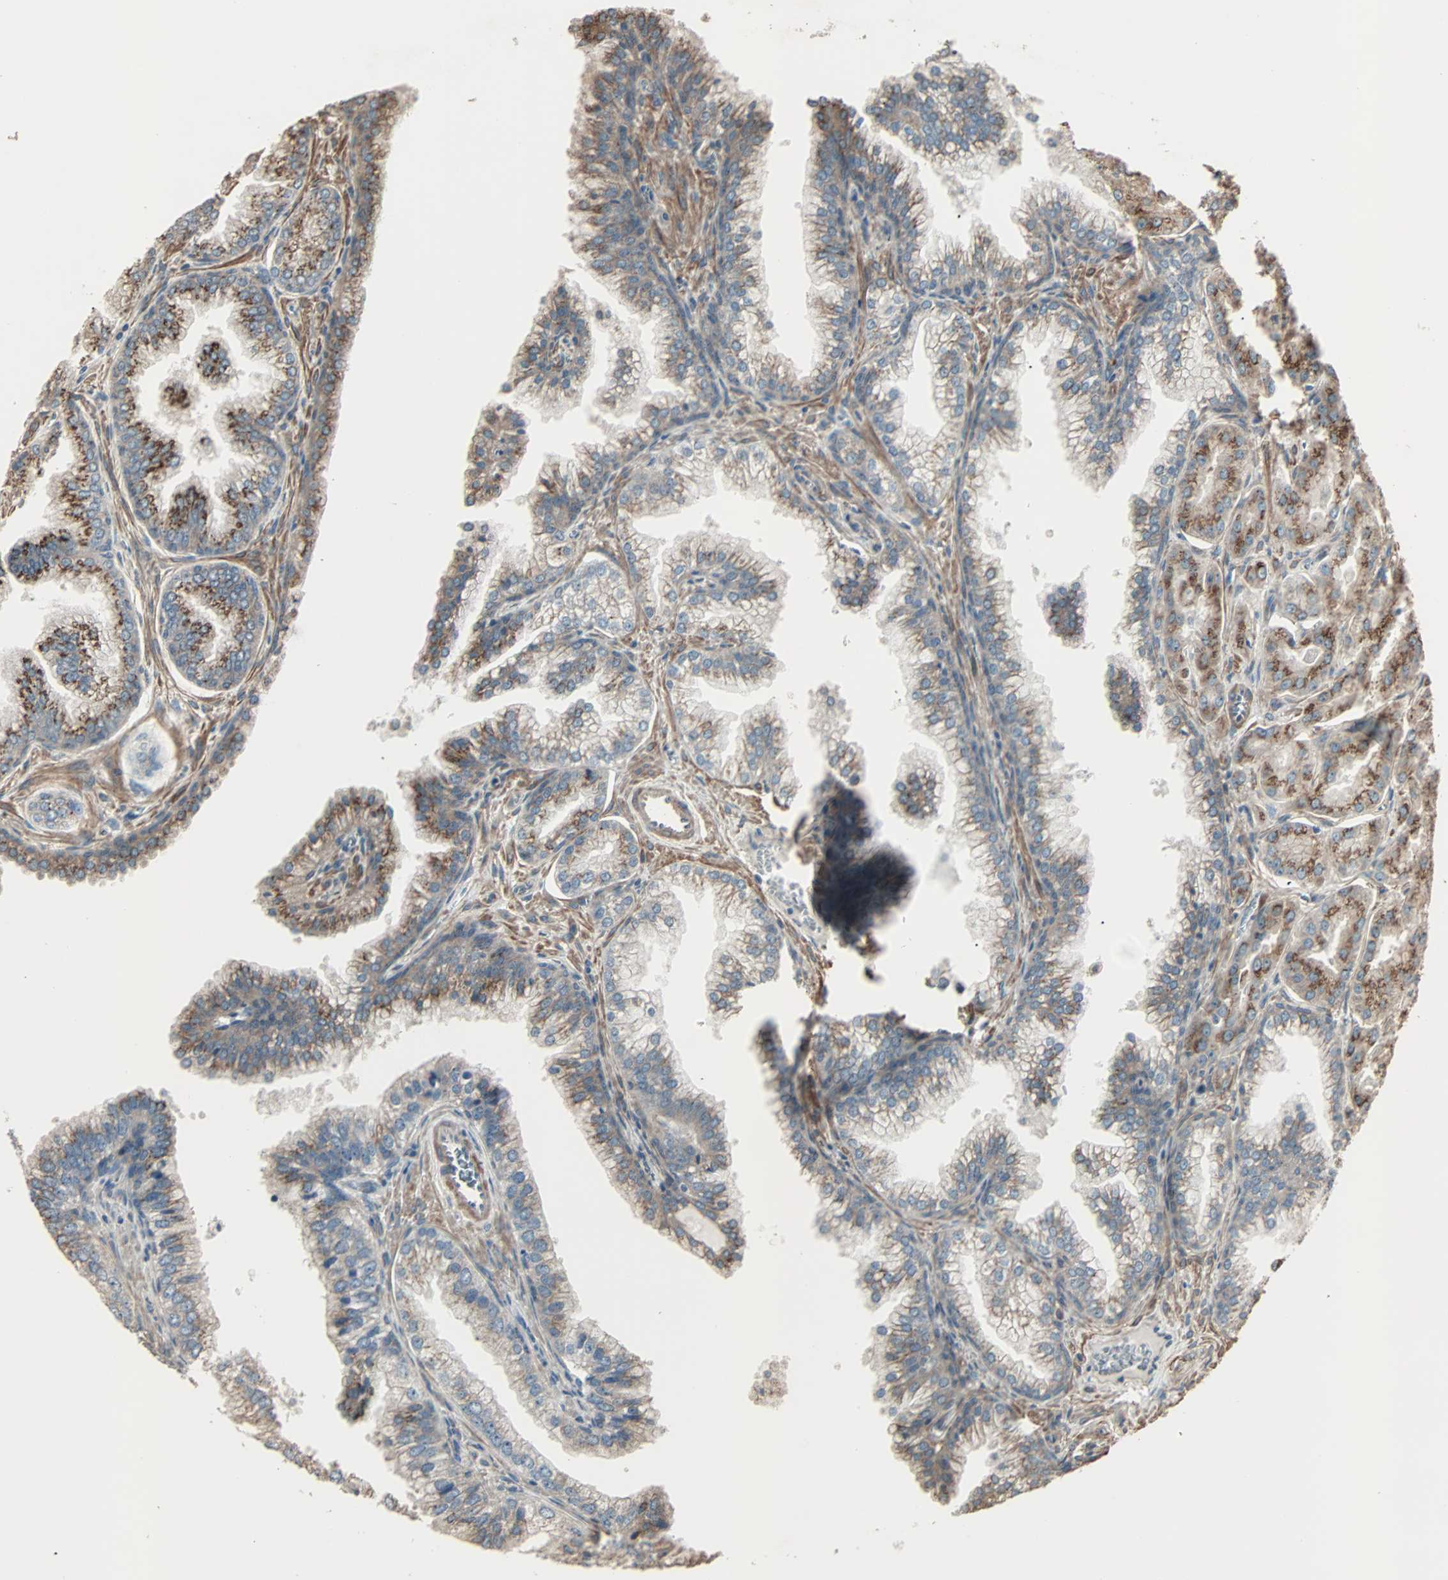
{"staining": {"intensity": "moderate", "quantity": "<25%", "location": "cytoplasmic/membranous"}, "tissue": "prostate cancer", "cell_type": "Tumor cells", "image_type": "cancer", "snomed": [{"axis": "morphology", "description": "Adenocarcinoma, Low grade"}, {"axis": "topography", "description": "Prostate"}], "caption": "Immunohistochemistry (IHC) (DAB (3,3'-diaminobenzidine)) staining of human prostate cancer shows moderate cytoplasmic/membranous protein expression in about <25% of tumor cells.", "gene": "GALNT3", "patient": {"sex": "male", "age": 59}}